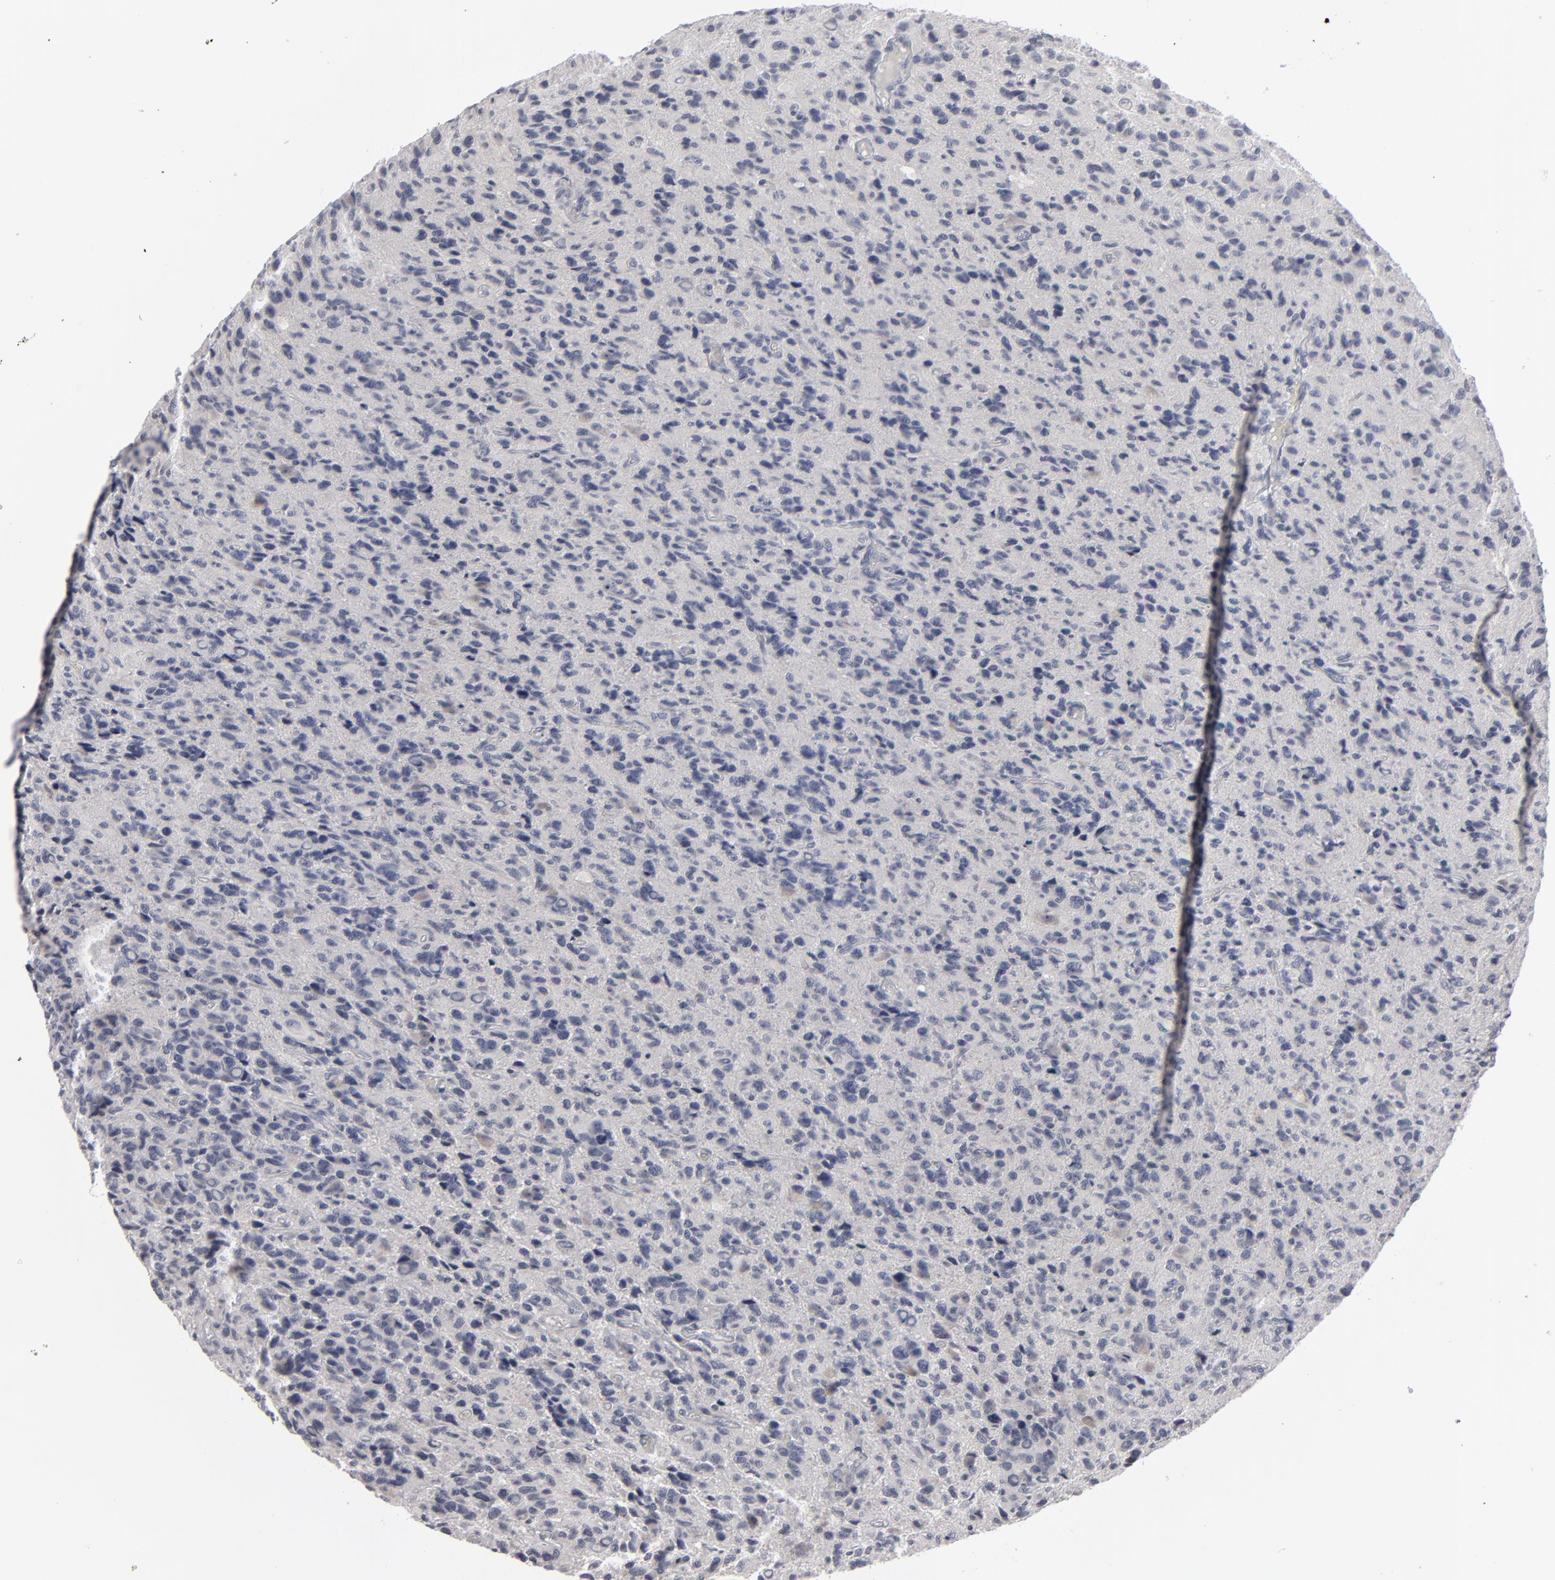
{"staining": {"intensity": "negative", "quantity": "none", "location": "none"}, "tissue": "glioma", "cell_type": "Tumor cells", "image_type": "cancer", "snomed": [{"axis": "morphology", "description": "Glioma, malignant, High grade"}, {"axis": "topography", "description": "Brain"}], "caption": "Immunohistochemical staining of human glioma demonstrates no significant positivity in tumor cells.", "gene": "KIAA1210", "patient": {"sex": "male", "age": 77}}